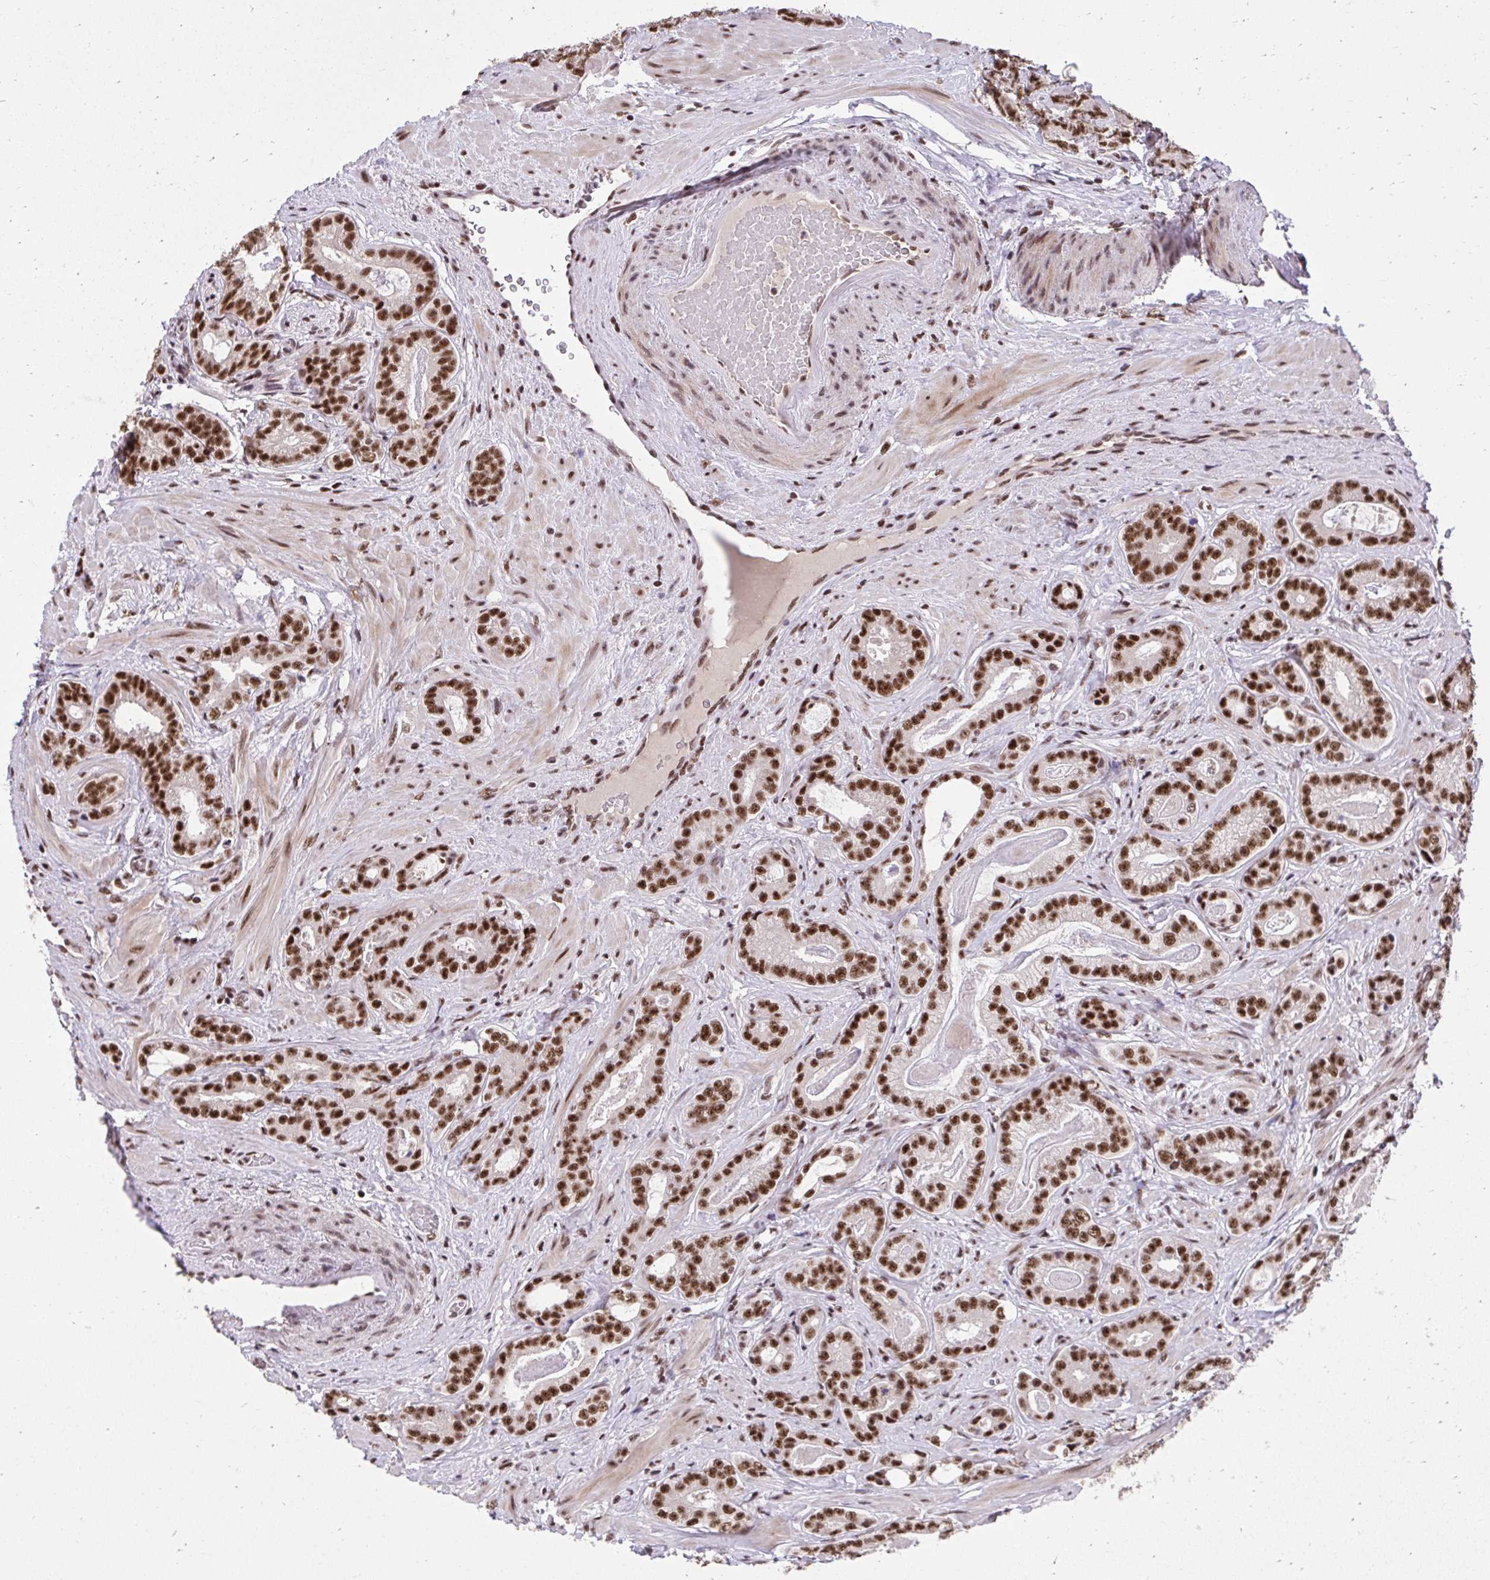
{"staining": {"intensity": "strong", "quantity": ">75%", "location": "nuclear"}, "tissue": "prostate cancer", "cell_type": "Tumor cells", "image_type": "cancer", "snomed": [{"axis": "morphology", "description": "Adenocarcinoma, Low grade"}, {"axis": "topography", "description": "Prostate"}], "caption": "Human prostate adenocarcinoma (low-grade) stained with a brown dye displays strong nuclear positive expression in approximately >75% of tumor cells.", "gene": "SYNE4", "patient": {"sex": "male", "age": 61}}